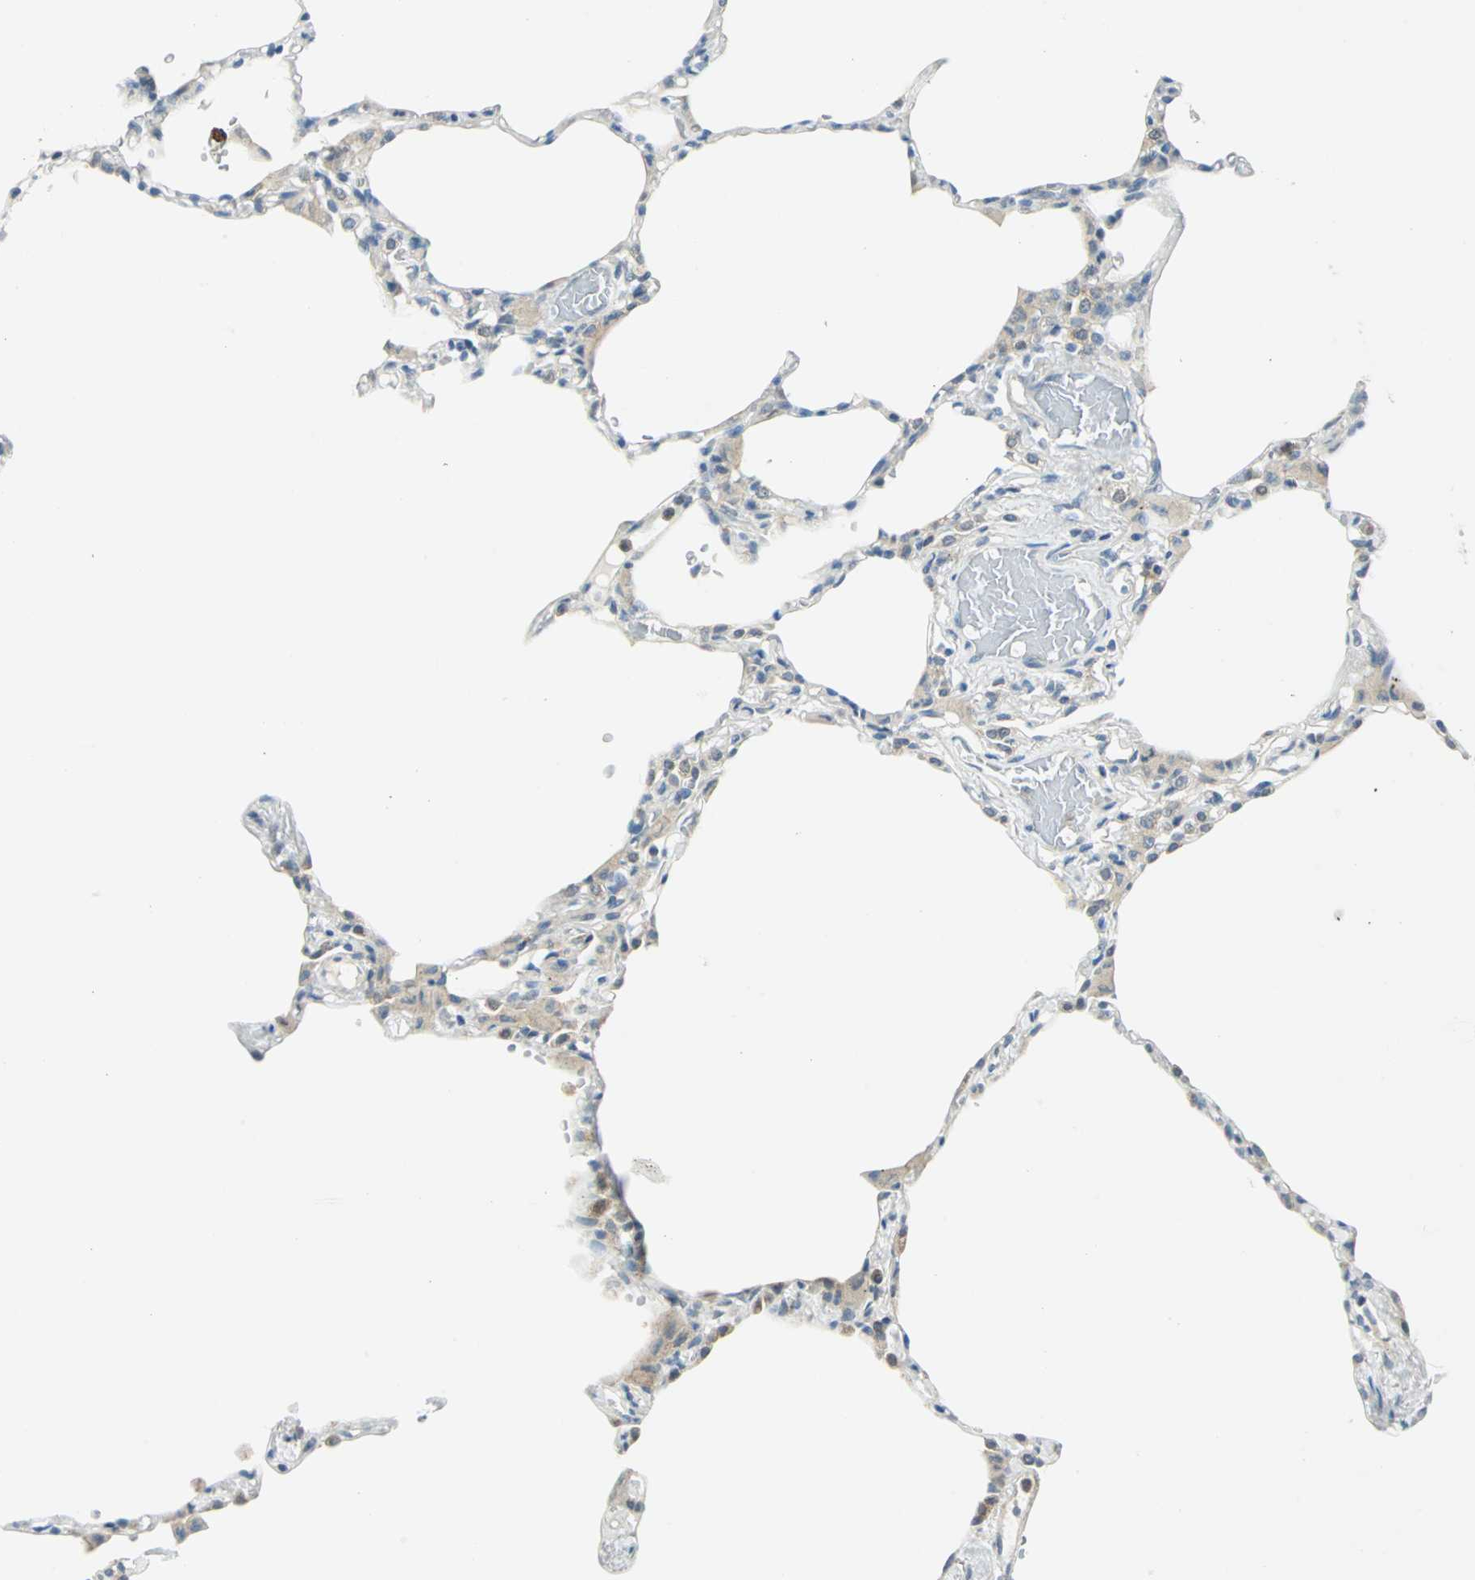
{"staining": {"intensity": "negative", "quantity": "none", "location": "none"}, "tissue": "lung", "cell_type": "Alveolar cells", "image_type": "normal", "snomed": [{"axis": "morphology", "description": "Normal tissue, NOS"}, {"axis": "topography", "description": "Lung"}], "caption": "High power microscopy photomicrograph of an IHC histopathology image of normal lung, revealing no significant expression in alveolar cells.", "gene": "ALDOA", "patient": {"sex": "female", "age": 49}}